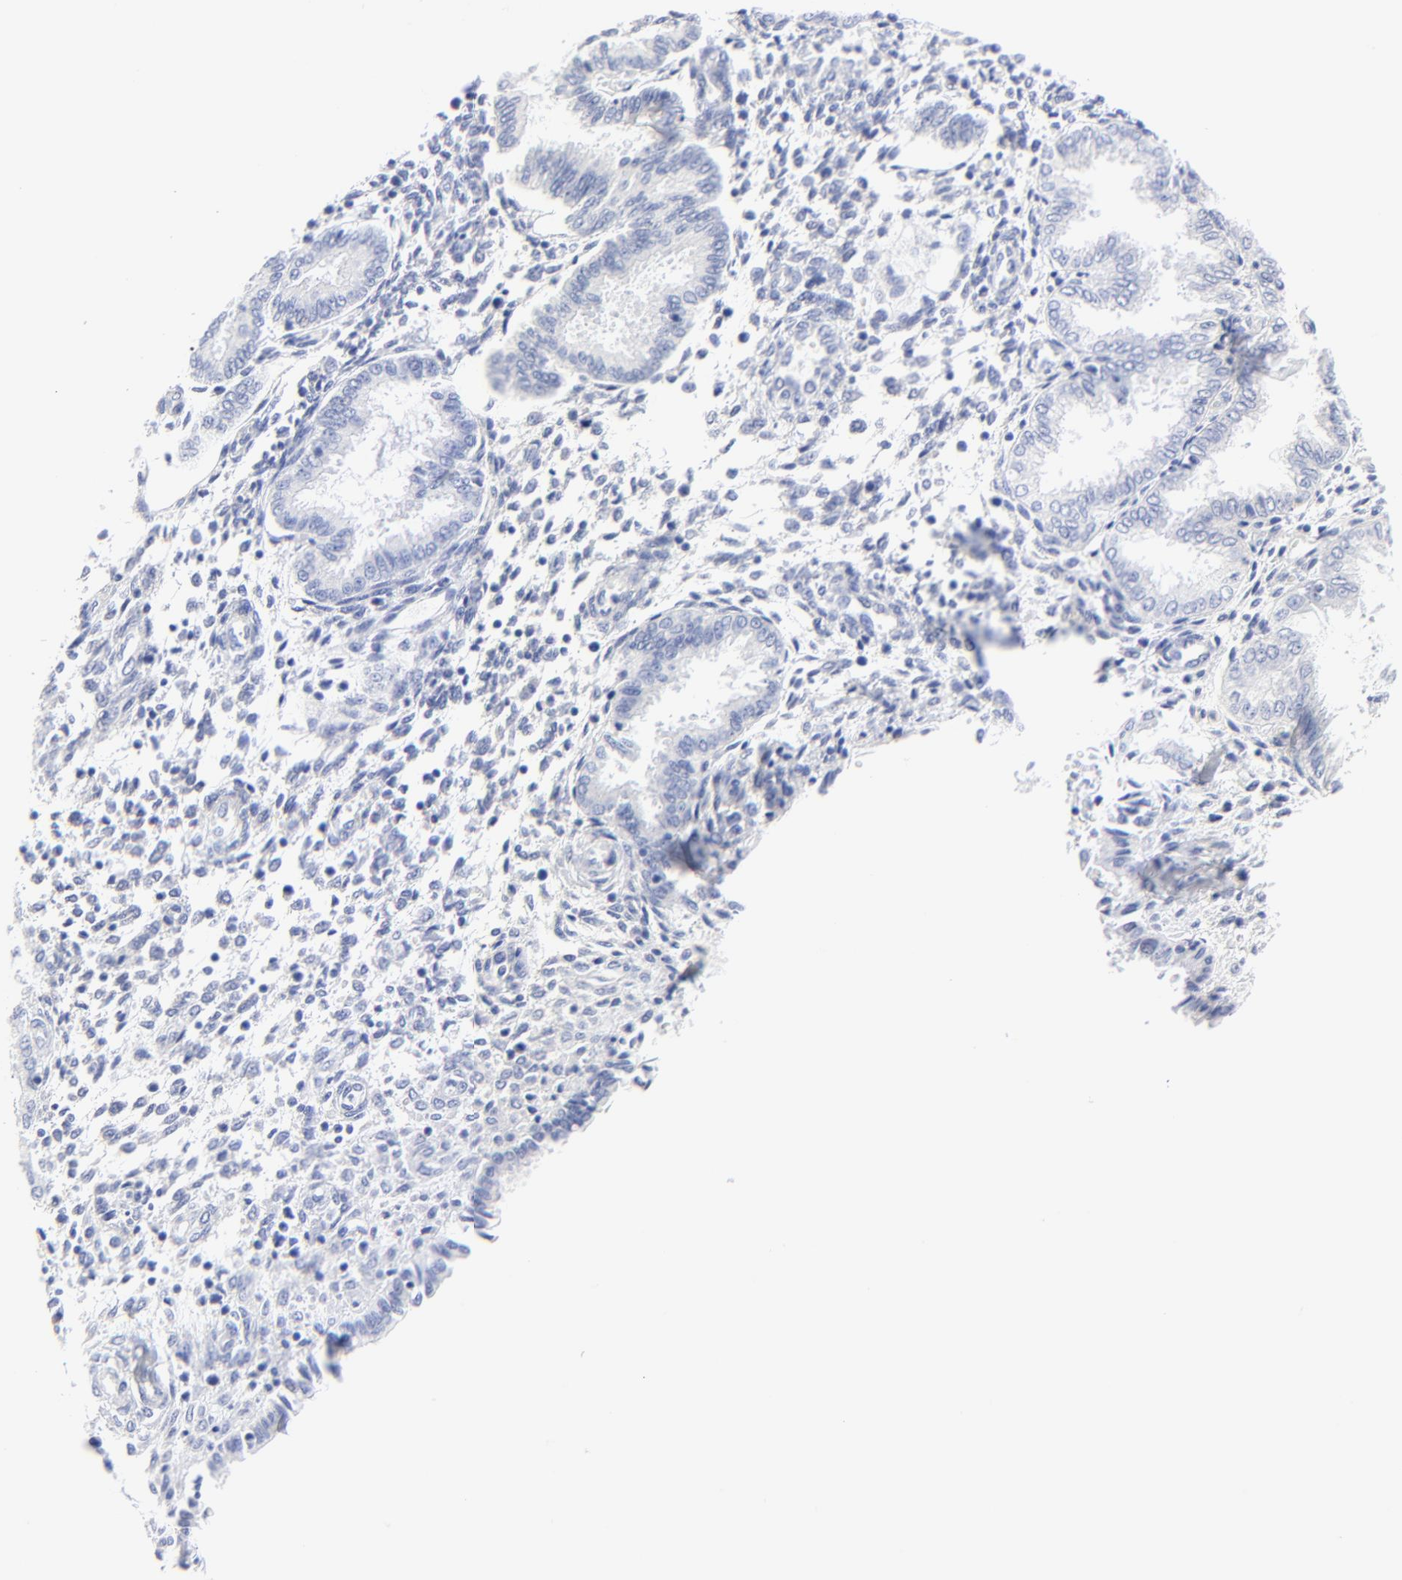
{"staining": {"intensity": "negative", "quantity": "none", "location": "none"}, "tissue": "endometrium", "cell_type": "Cells in endometrial stroma", "image_type": "normal", "snomed": [{"axis": "morphology", "description": "Normal tissue, NOS"}, {"axis": "topography", "description": "Endometrium"}], "caption": "The immunohistochemistry image has no significant staining in cells in endometrial stroma of endometrium. Nuclei are stained in blue.", "gene": "PSD3", "patient": {"sex": "female", "age": 33}}